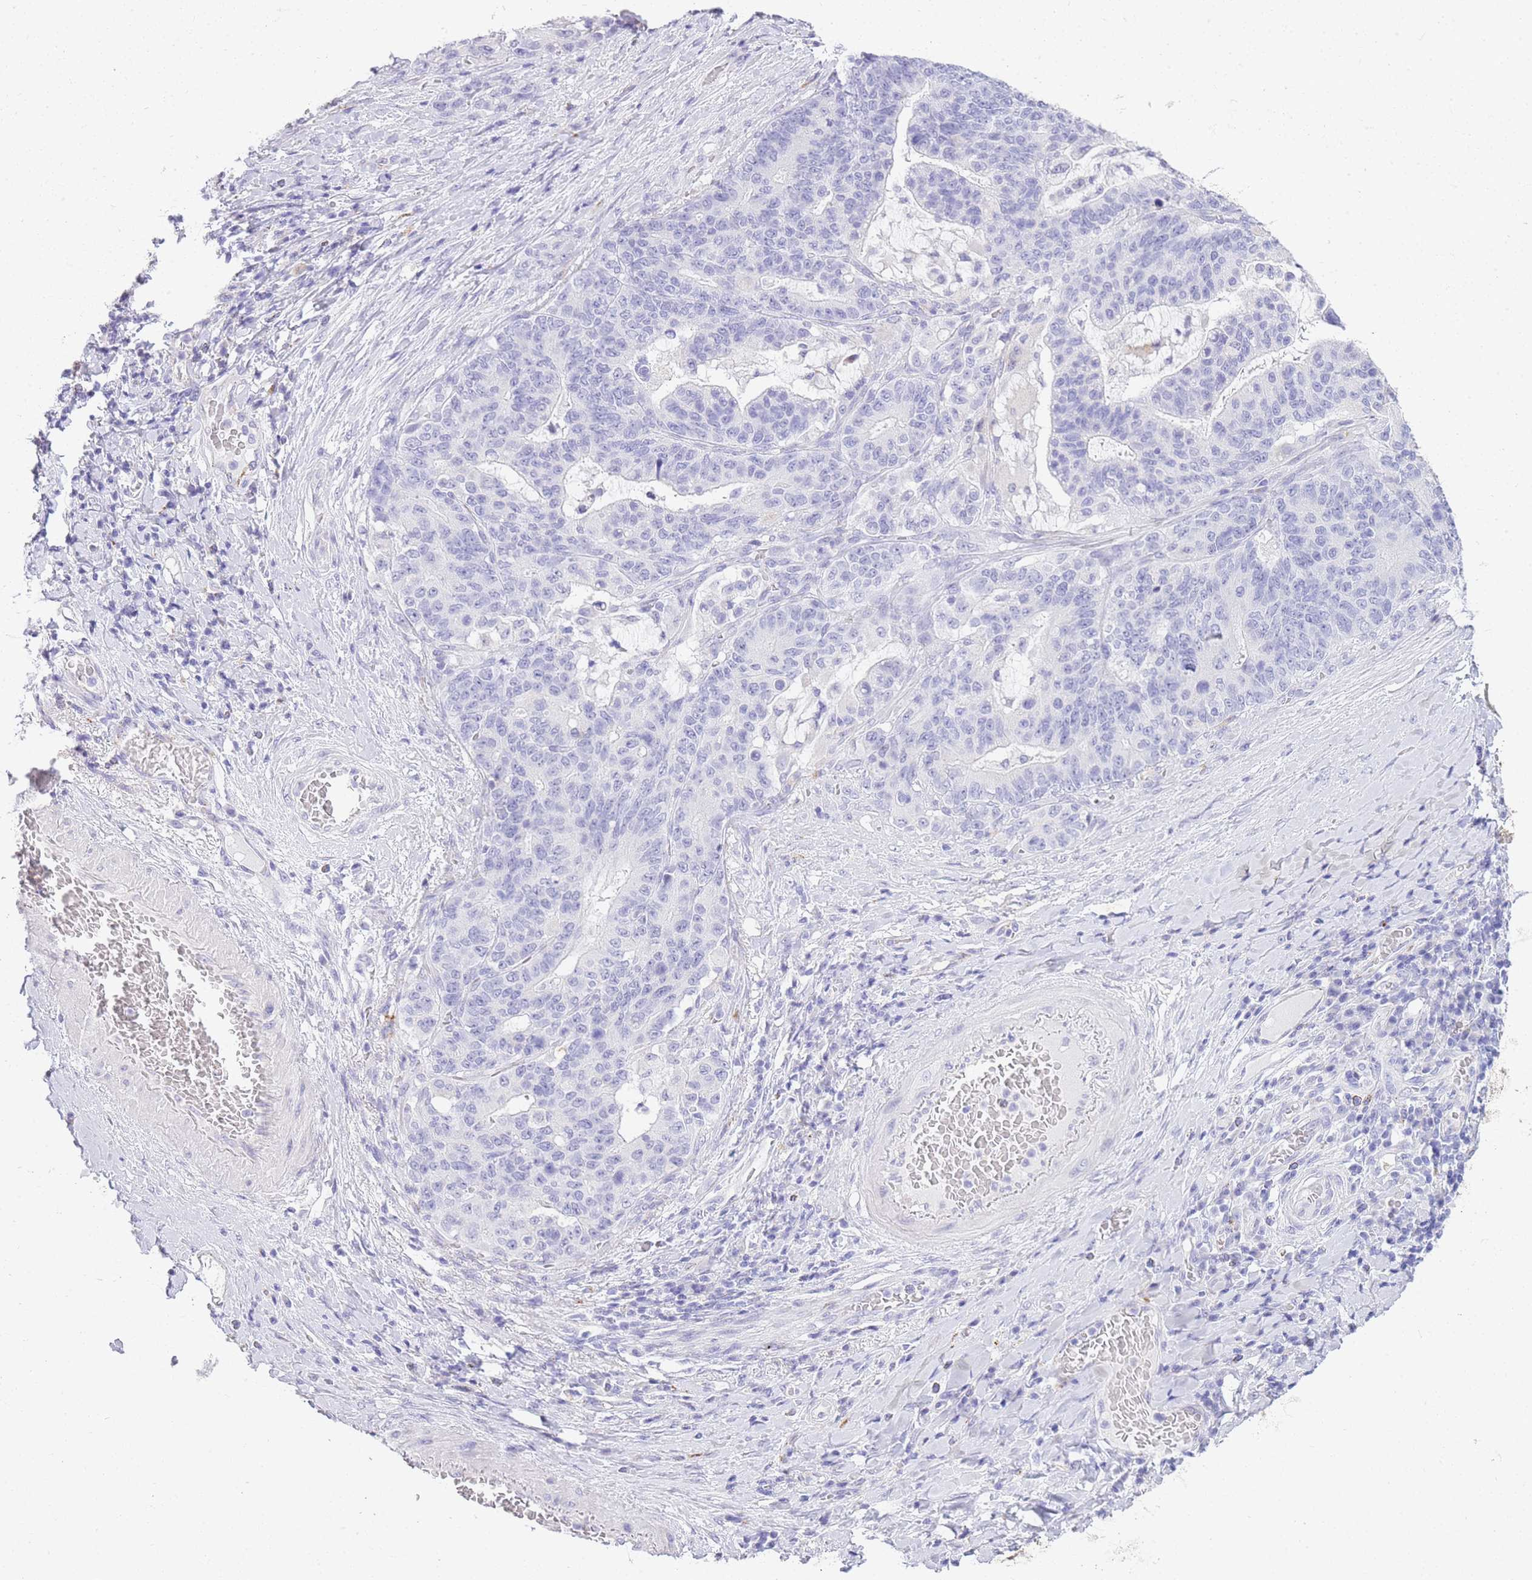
{"staining": {"intensity": "negative", "quantity": "none", "location": "none"}, "tissue": "stomach cancer", "cell_type": "Tumor cells", "image_type": "cancer", "snomed": [{"axis": "morphology", "description": "Normal tissue, NOS"}, {"axis": "morphology", "description": "Adenocarcinoma, NOS"}, {"axis": "topography", "description": "Stomach"}], "caption": "Human adenocarcinoma (stomach) stained for a protein using immunohistochemistry shows no staining in tumor cells.", "gene": "RHO", "patient": {"sex": "female", "age": 64}}